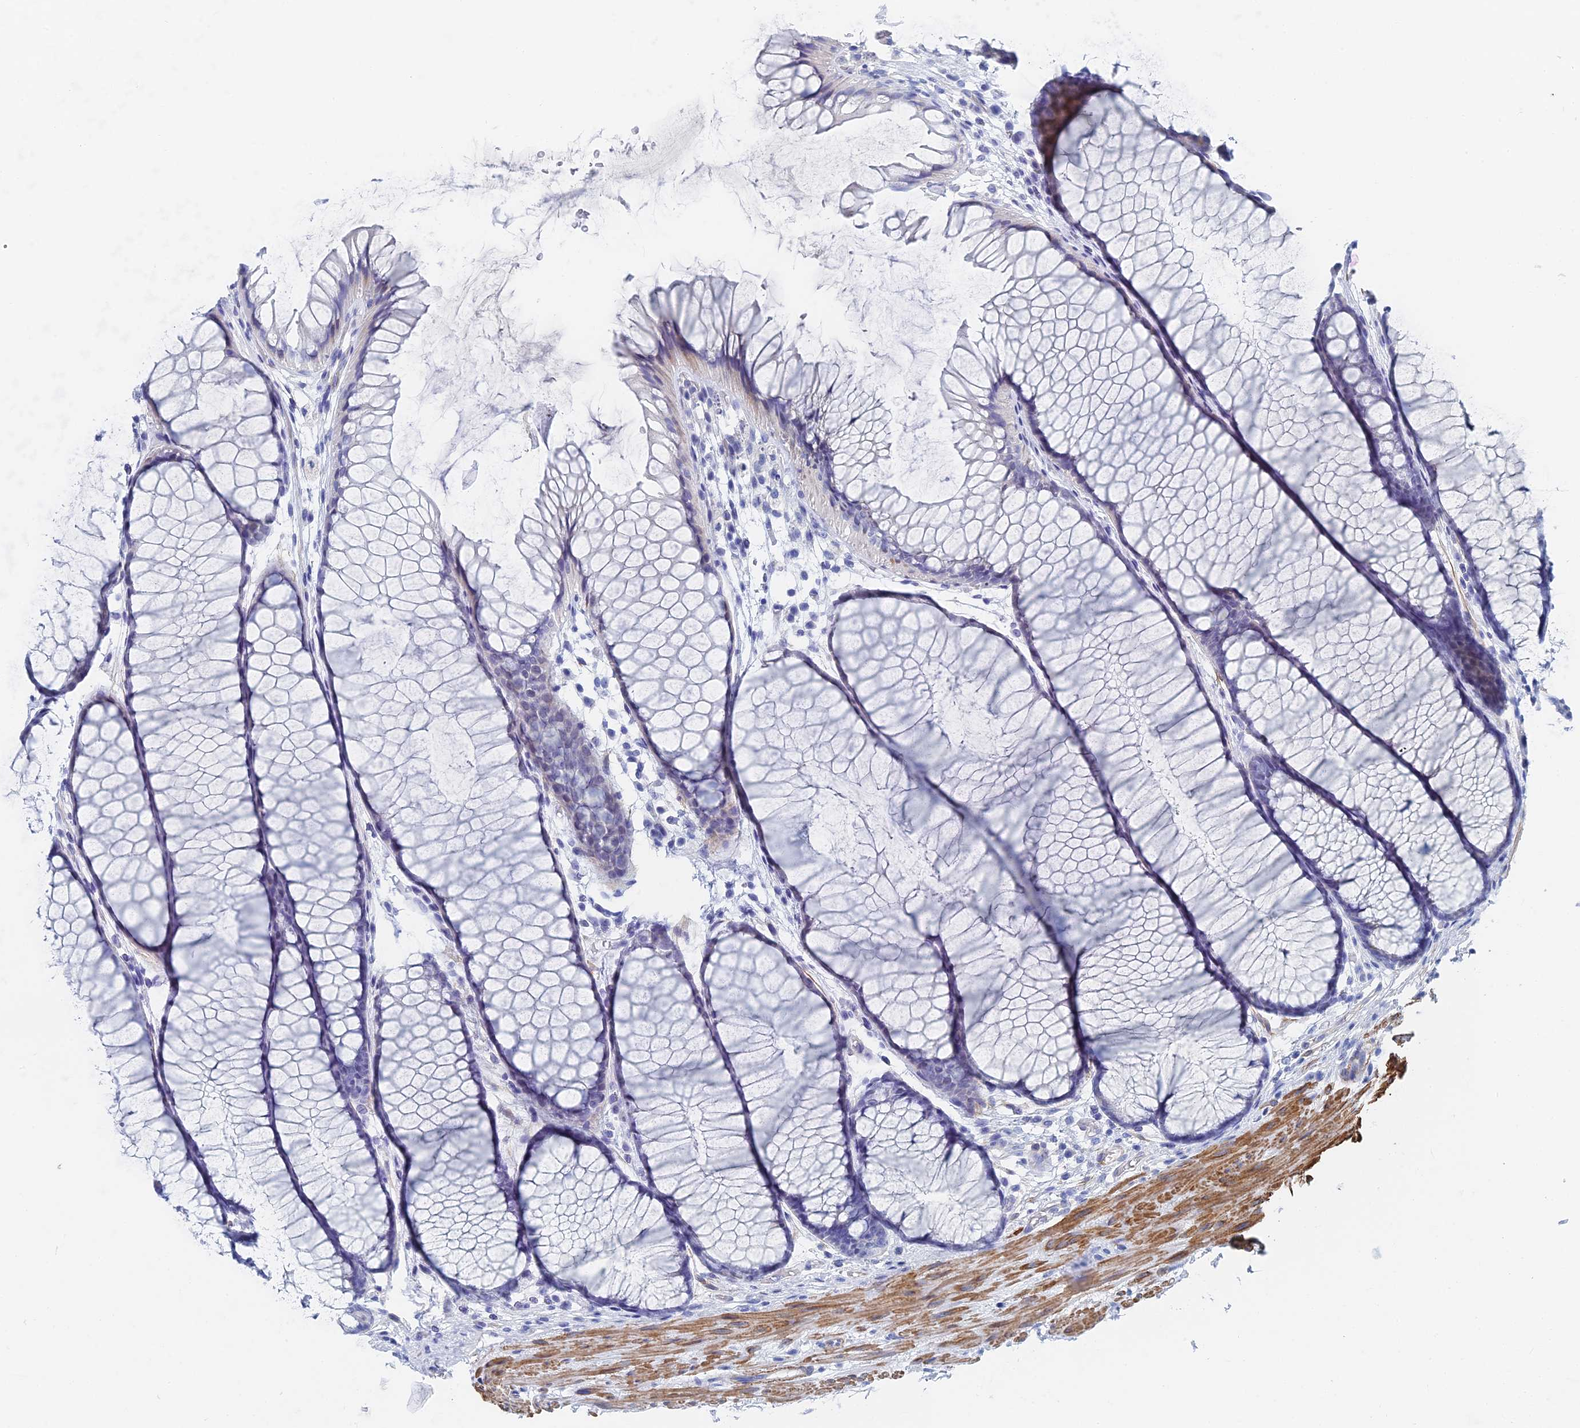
{"staining": {"intensity": "negative", "quantity": "none", "location": "none"}, "tissue": "colon", "cell_type": "Glandular cells", "image_type": "normal", "snomed": [{"axis": "morphology", "description": "Normal tissue, NOS"}, {"axis": "topography", "description": "Colon"}], "caption": "There is no significant positivity in glandular cells of colon. (DAB (3,3'-diaminobenzidine) immunohistochemistry (IHC) with hematoxylin counter stain).", "gene": "KCNK18", "patient": {"sex": "female", "age": 82}}